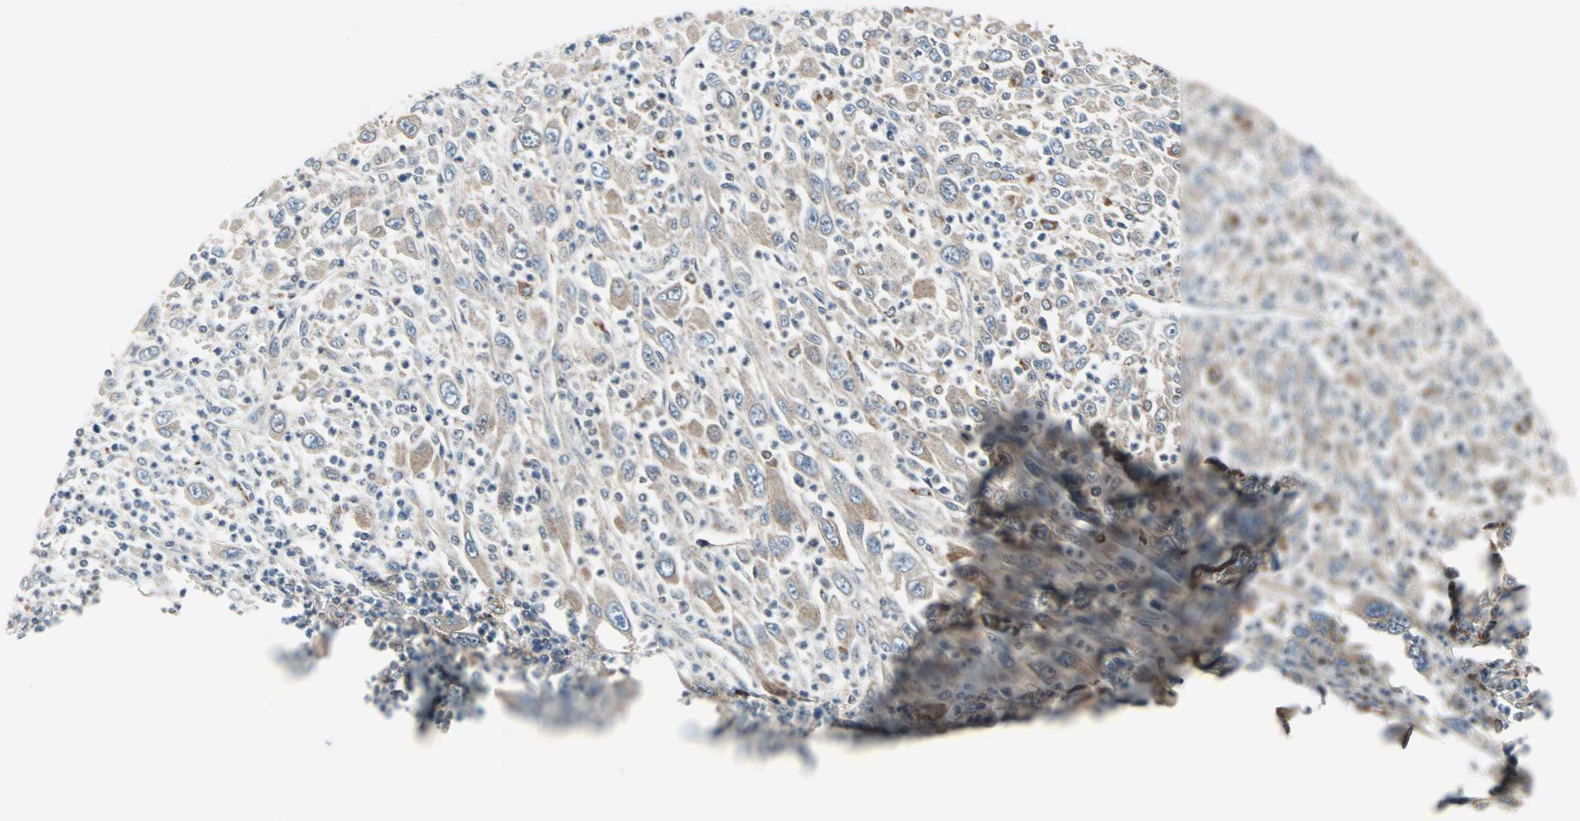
{"staining": {"intensity": "weak", "quantity": ">75%", "location": "cytoplasmic/membranous"}, "tissue": "melanoma", "cell_type": "Tumor cells", "image_type": "cancer", "snomed": [{"axis": "morphology", "description": "Malignant melanoma, Metastatic site"}, {"axis": "topography", "description": "Skin"}], "caption": "The image reveals a brown stain indicating the presence of a protein in the cytoplasmic/membranous of tumor cells in malignant melanoma (metastatic site).", "gene": "RELA", "patient": {"sex": "female", "age": 56}}